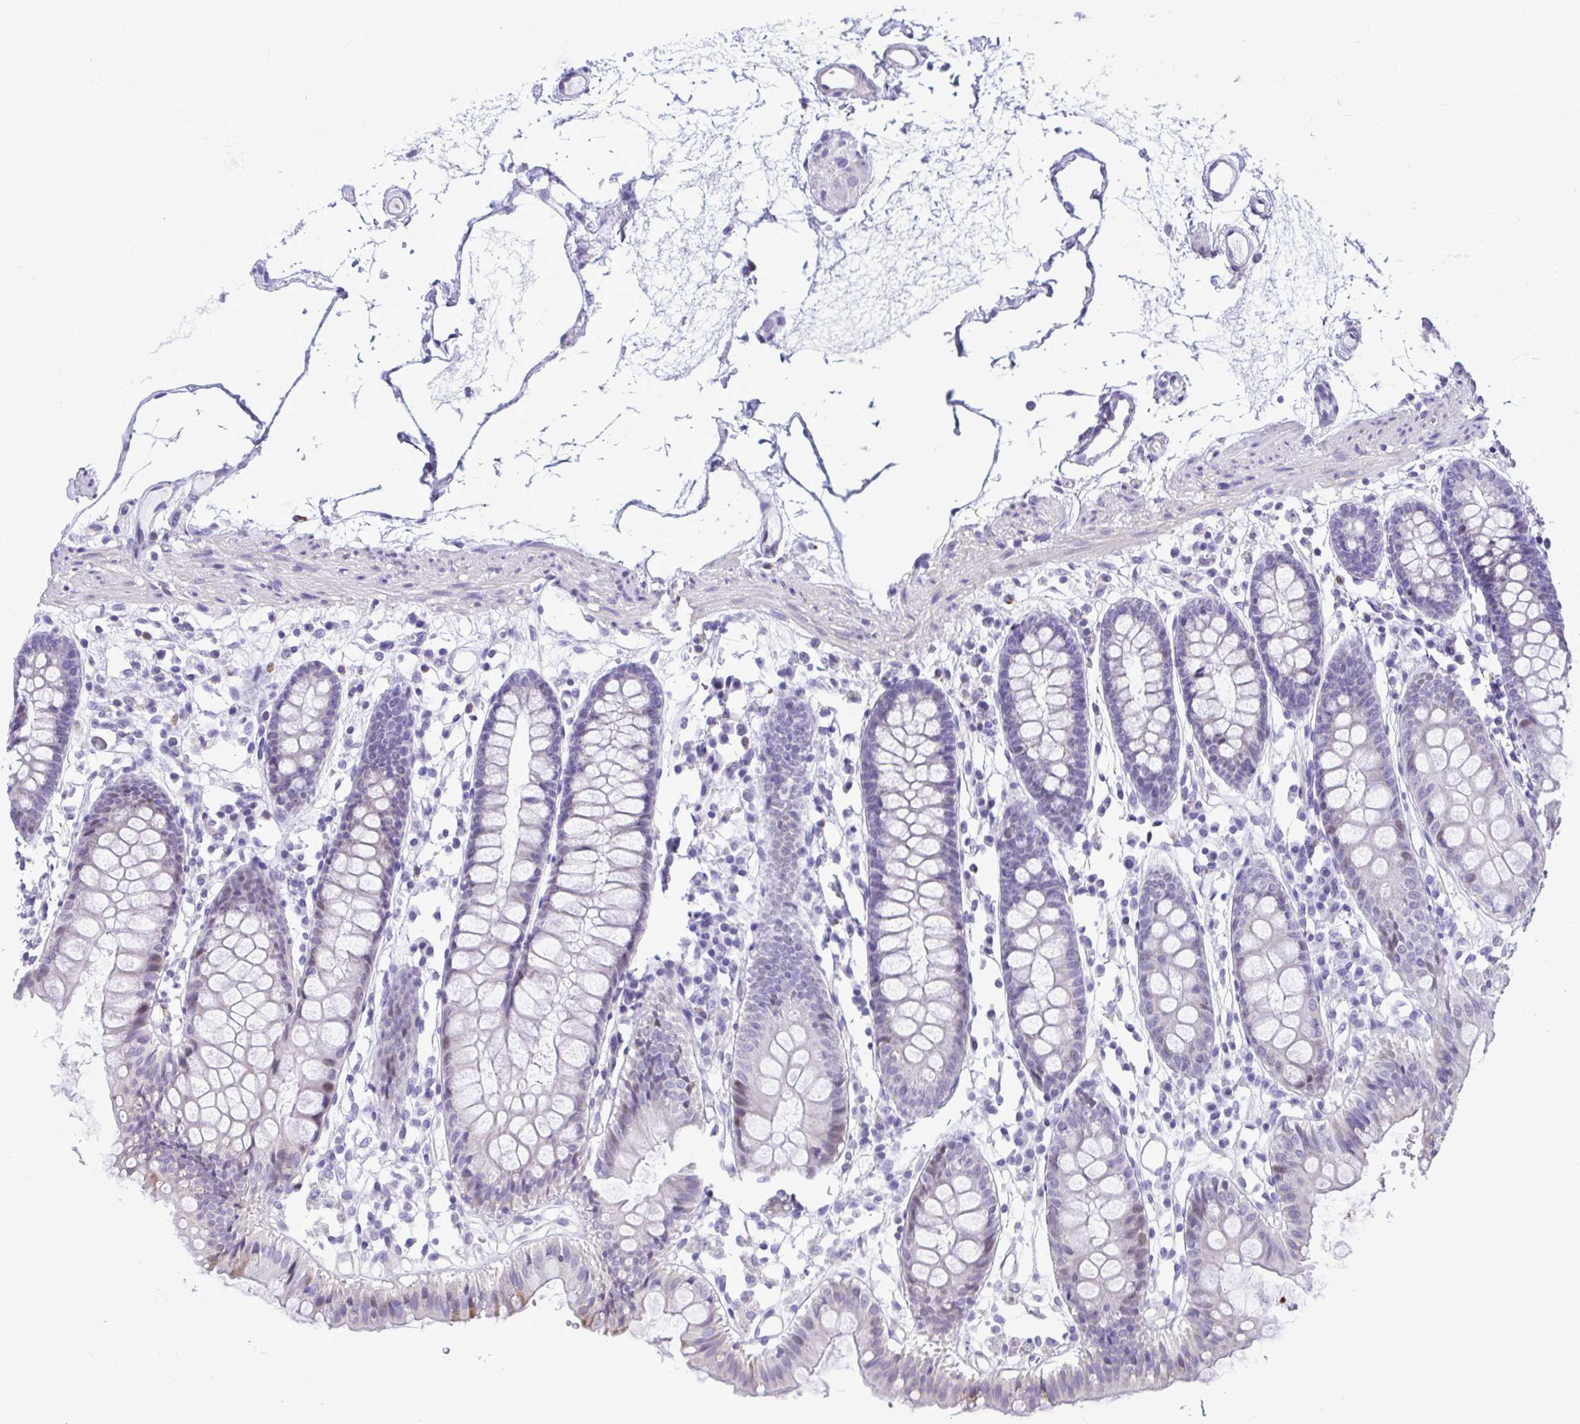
{"staining": {"intensity": "negative", "quantity": "none", "location": "none"}, "tissue": "colon", "cell_type": "Endothelial cells", "image_type": "normal", "snomed": [{"axis": "morphology", "description": "Normal tissue, NOS"}, {"axis": "topography", "description": "Colon"}], "caption": "Histopathology image shows no protein positivity in endothelial cells of benign colon. (Immunohistochemistry (ihc), brightfield microscopy, high magnification).", "gene": "ISL1", "patient": {"sex": "female", "age": 84}}